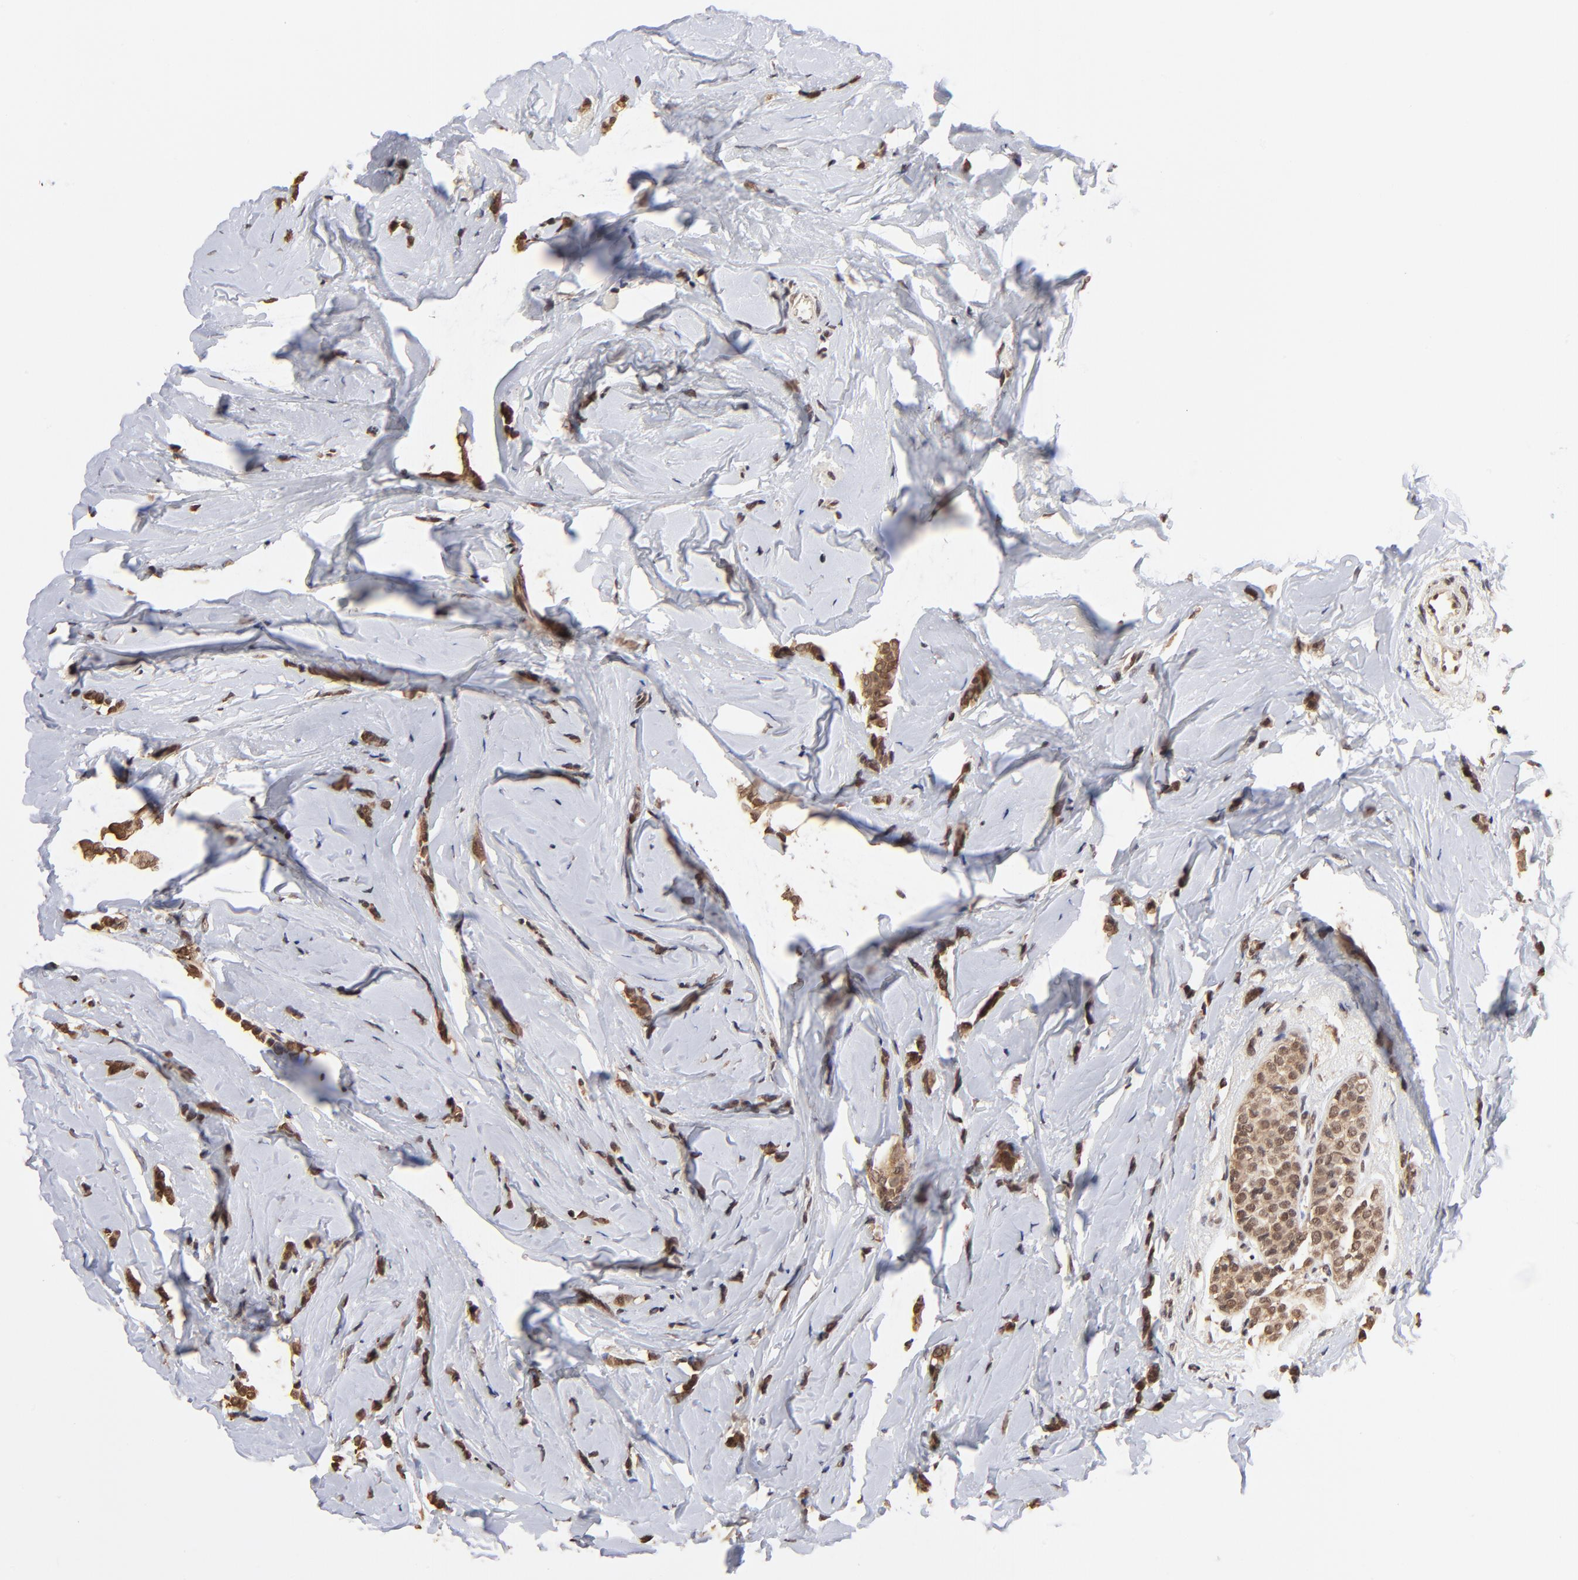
{"staining": {"intensity": "moderate", "quantity": ">75%", "location": "nuclear"}, "tissue": "breast cancer", "cell_type": "Tumor cells", "image_type": "cancer", "snomed": [{"axis": "morphology", "description": "Lobular carcinoma"}, {"axis": "topography", "description": "Breast"}], "caption": "Immunohistochemistry (IHC) micrograph of human breast lobular carcinoma stained for a protein (brown), which exhibits medium levels of moderate nuclear expression in about >75% of tumor cells.", "gene": "BRPF1", "patient": {"sex": "female", "age": 64}}